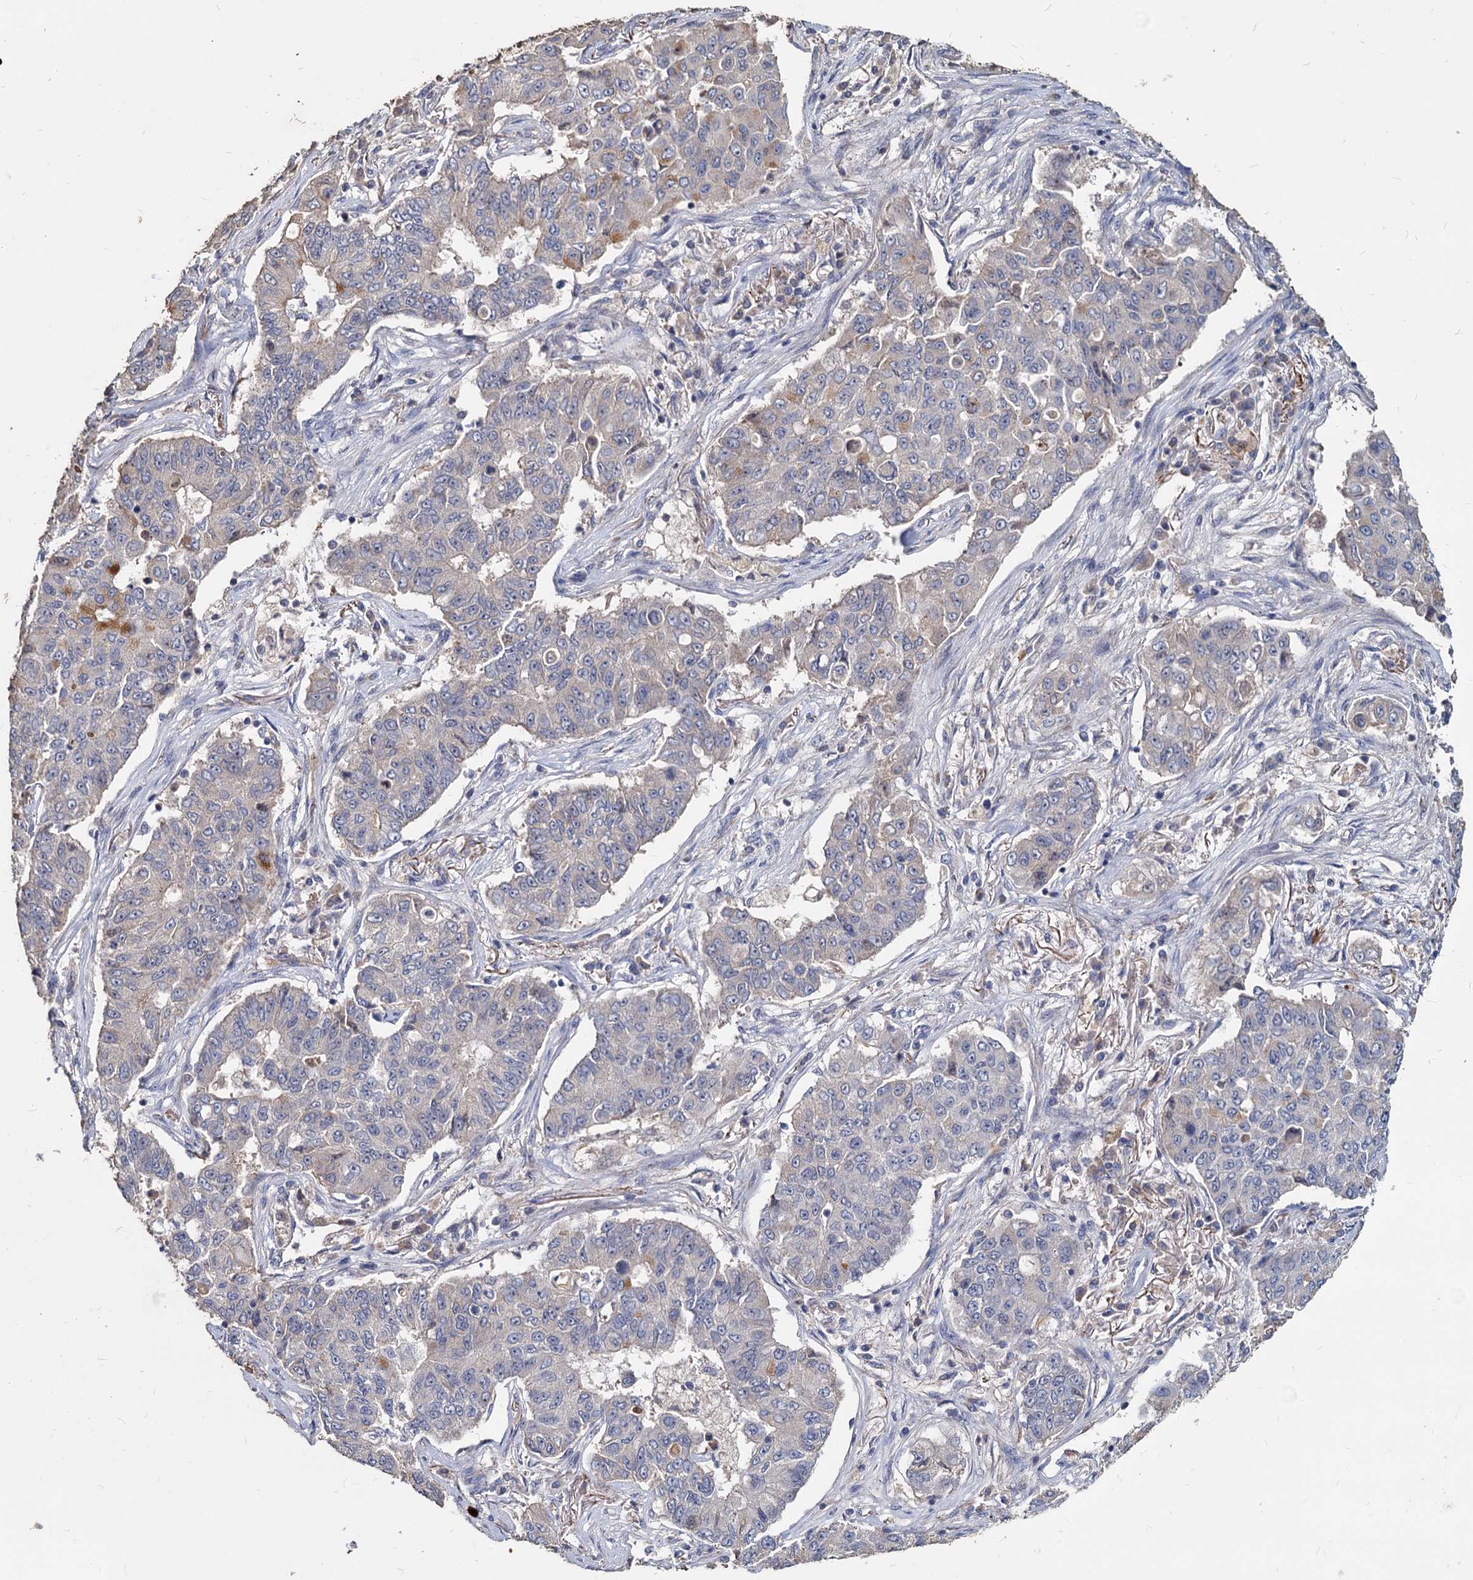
{"staining": {"intensity": "negative", "quantity": "none", "location": "none"}, "tissue": "lung cancer", "cell_type": "Tumor cells", "image_type": "cancer", "snomed": [{"axis": "morphology", "description": "Squamous cell carcinoma, NOS"}, {"axis": "topography", "description": "Lung"}], "caption": "DAB (3,3'-diaminobenzidine) immunohistochemical staining of lung squamous cell carcinoma reveals no significant expression in tumor cells.", "gene": "DEPDC4", "patient": {"sex": "male", "age": 74}}